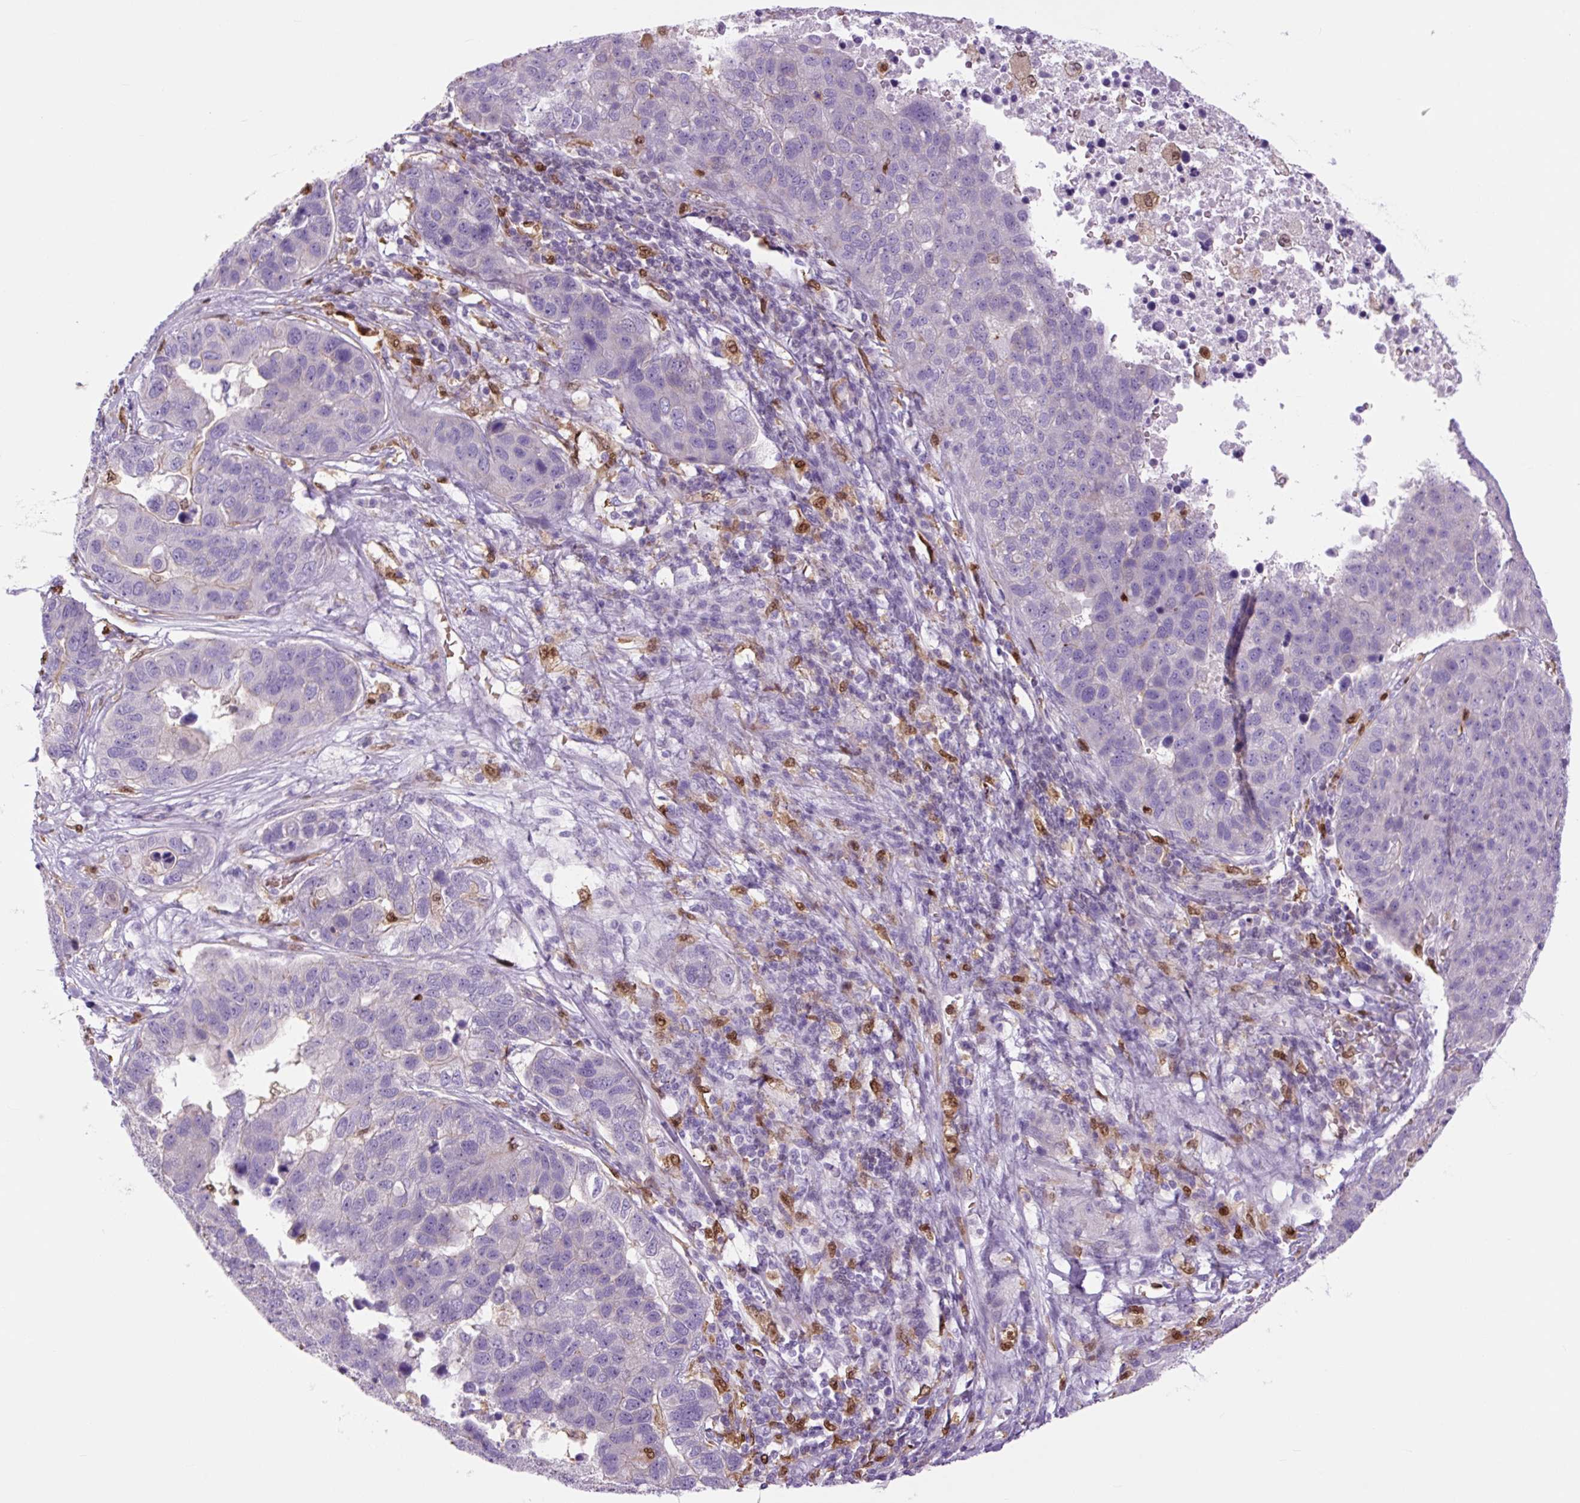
{"staining": {"intensity": "negative", "quantity": "none", "location": "none"}, "tissue": "pancreatic cancer", "cell_type": "Tumor cells", "image_type": "cancer", "snomed": [{"axis": "morphology", "description": "Adenocarcinoma, NOS"}, {"axis": "topography", "description": "Pancreas"}], "caption": "Pancreatic cancer stained for a protein using immunohistochemistry (IHC) displays no staining tumor cells.", "gene": "SPI1", "patient": {"sex": "female", "age": 61}}